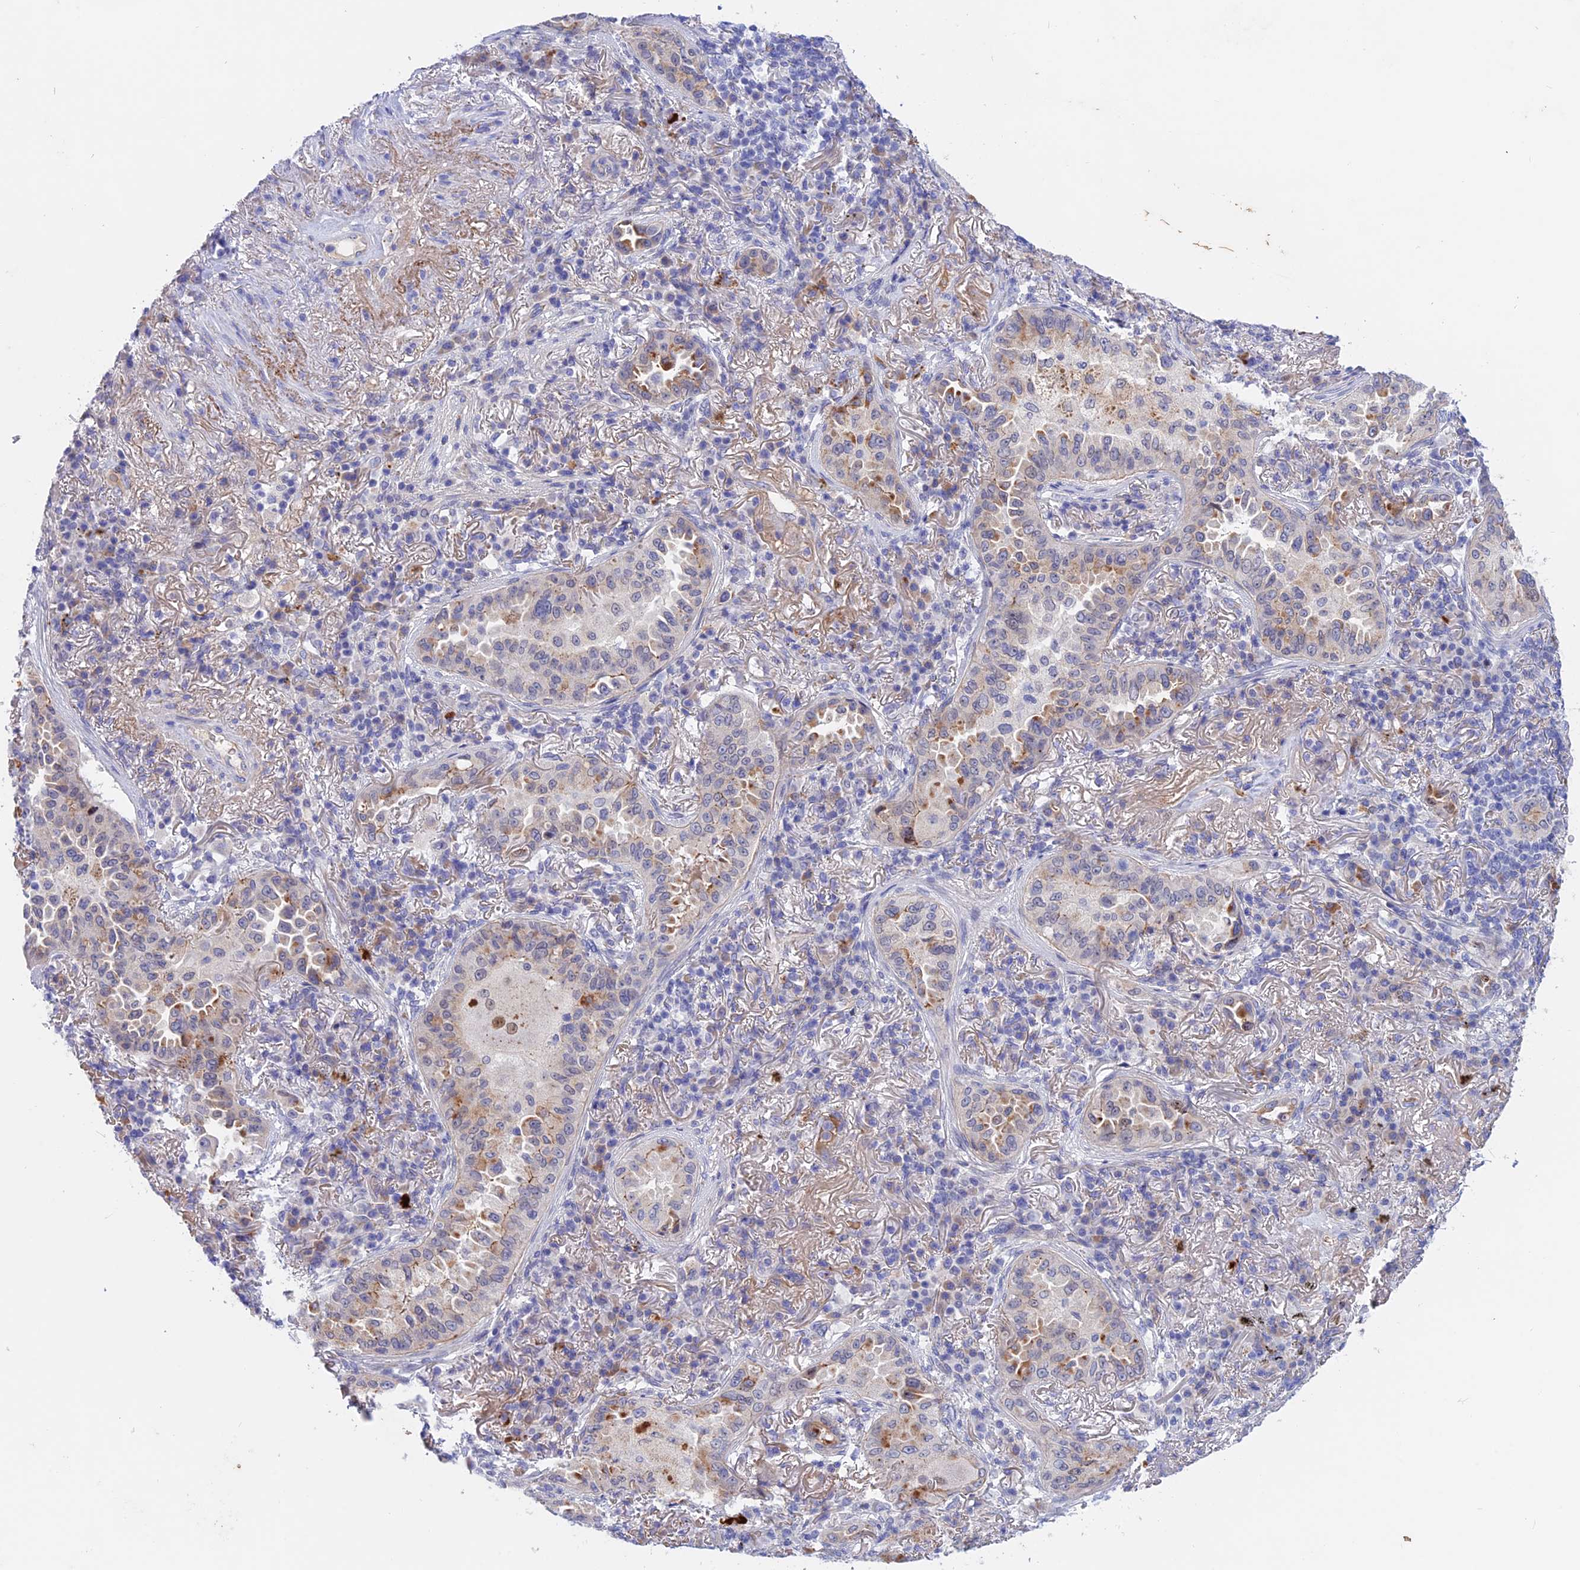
{"staining": {"intensity": "moderate", "quantity": "<25%", "location": "cytoplasmic/membranous"}, "tissue": "lung cancer", "cell_type": "Tumor cells", "image_type": "cancer", "snomed": [{"axis": "morphology", "description": "Adenocarcinoma, NOS"}, {"axis": "topography", "description": "Lung"}], "caption": "Adenocarcinoma (lung) stained with a protein marker demonstrates moderate staining in tumor cells.", "gene": "GK5", "patient": {"sex": "female", "age": 69}}